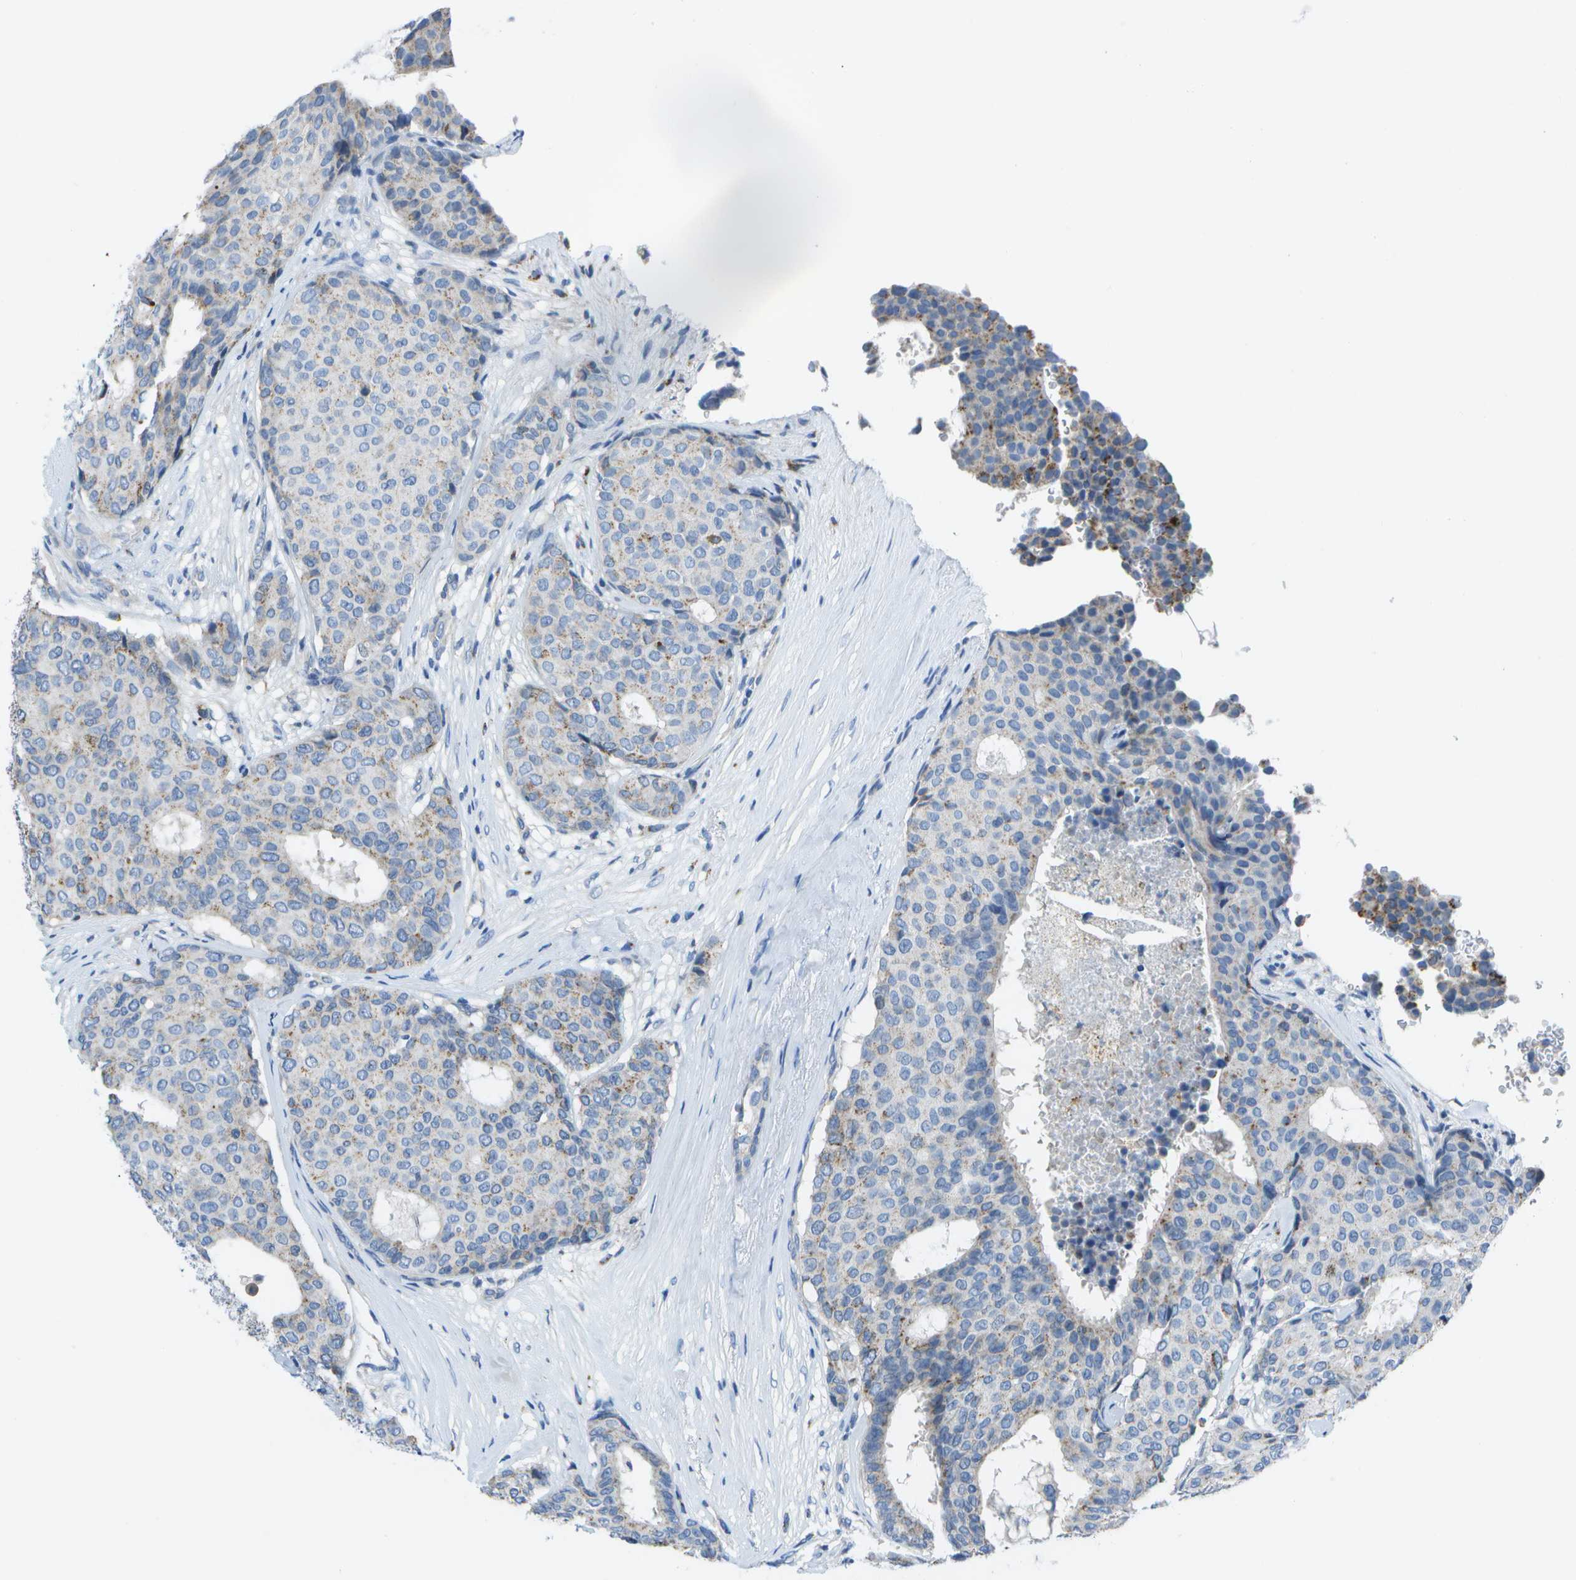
{"staining": {"intensity": "weak", "quantity": "<25%", "location": "cytoplasmic/membranous"}, "tissue": "breast cancer", "cell_type": "Tumor cells", "image_type": "cancer", "snomed": [{"axis": "morphology", "description": "Duct carcinoma"}, {"axis": "topography", "description": "Breast"}], "caption": "High power microscopy image of an immunohistochemistry (IHC) histopathology image of breast cancer, revealing no significant expression in tumor cells.", "gene": "DCT", "patient": {"sex": "female", "age": 75}}